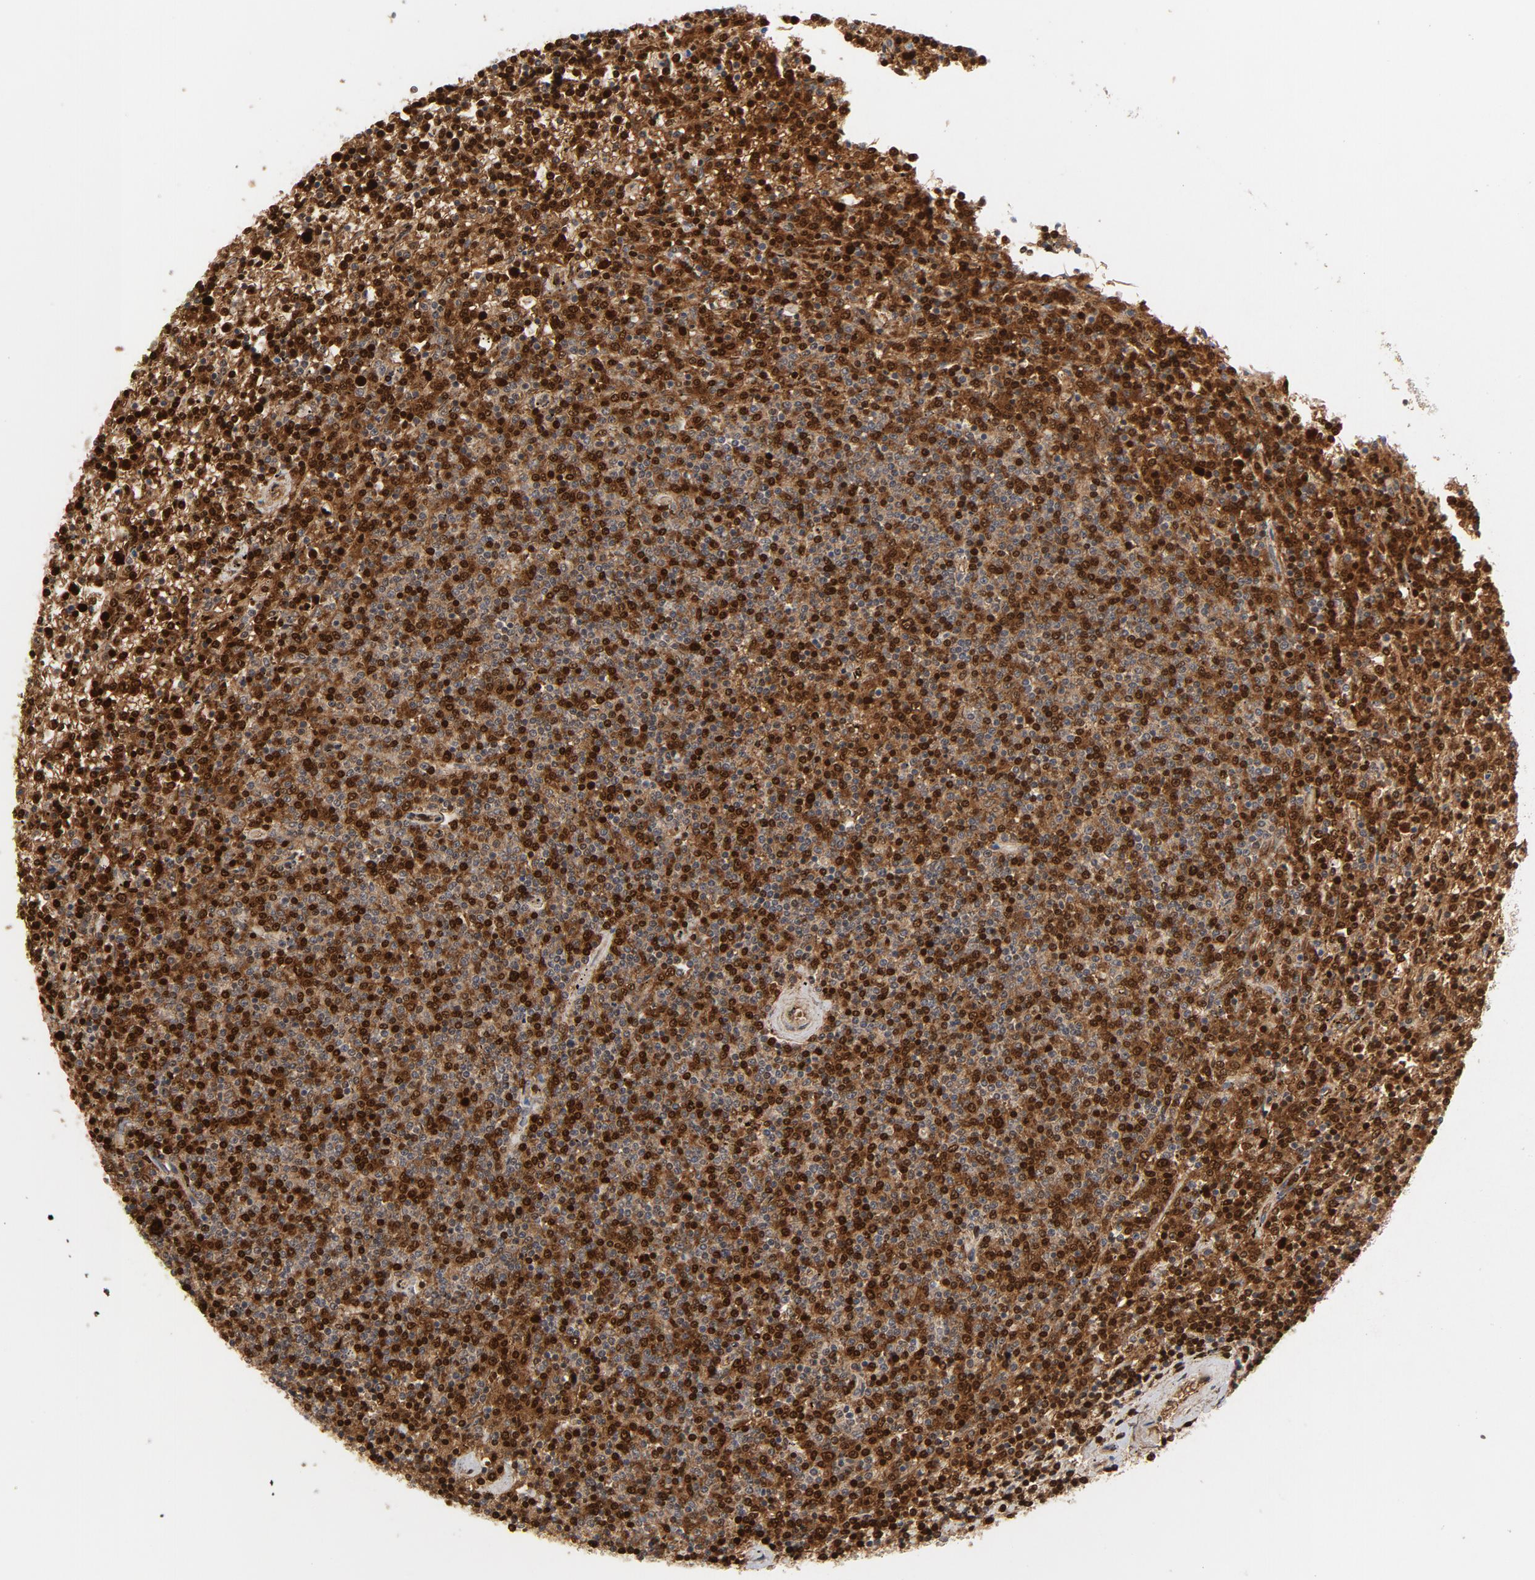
{"staining": {"intensity": "strong", "quantity": ">75%", "location": "cytoplasmic/membranous,nuclear"}, "tissue": "lymphoma", "cell_type": "Tumor cells", "image_type": "cancer", "snomed": [{"axis": "morphology", "description": "Malignant lymphoma, non-Hodgkin's type, Low grade"}, {"axis": "topography", "description": "Spleen"}], "caption": "Low-grade malignant lymphoma, non-Hodgkin's type stained for a protein (brown) reveals strong cytoplasmic/membranous and nuclear positive staining in about >75% of tumor cells.", "gene": "PRDX1", "patient": {"sex": "female", "age": 50}}